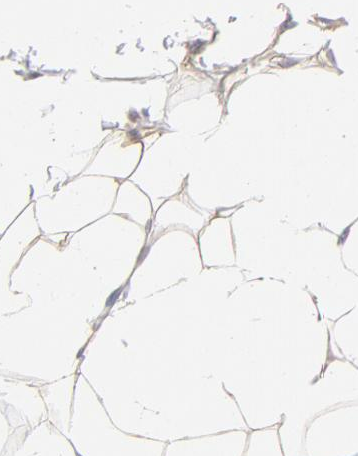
{"staining": {"intensity": "negative", "quantity": "none", "location": "none"}, "tissue": "adipose tissue", "cell_type": "Adipocytes", "image_type": "normal", "snomed": [{"axis": "morphology", "description": "Normal tissue, NOS"}, {"axis": "topography", "description": "Soft tissue"}], "caption": "Immunohistochemical staining of normal human adipose tissue exhibits no significant staining in adipocytes.", "gene": "LDLRAP1", "patient": {"sex": "male", "age": 26}}